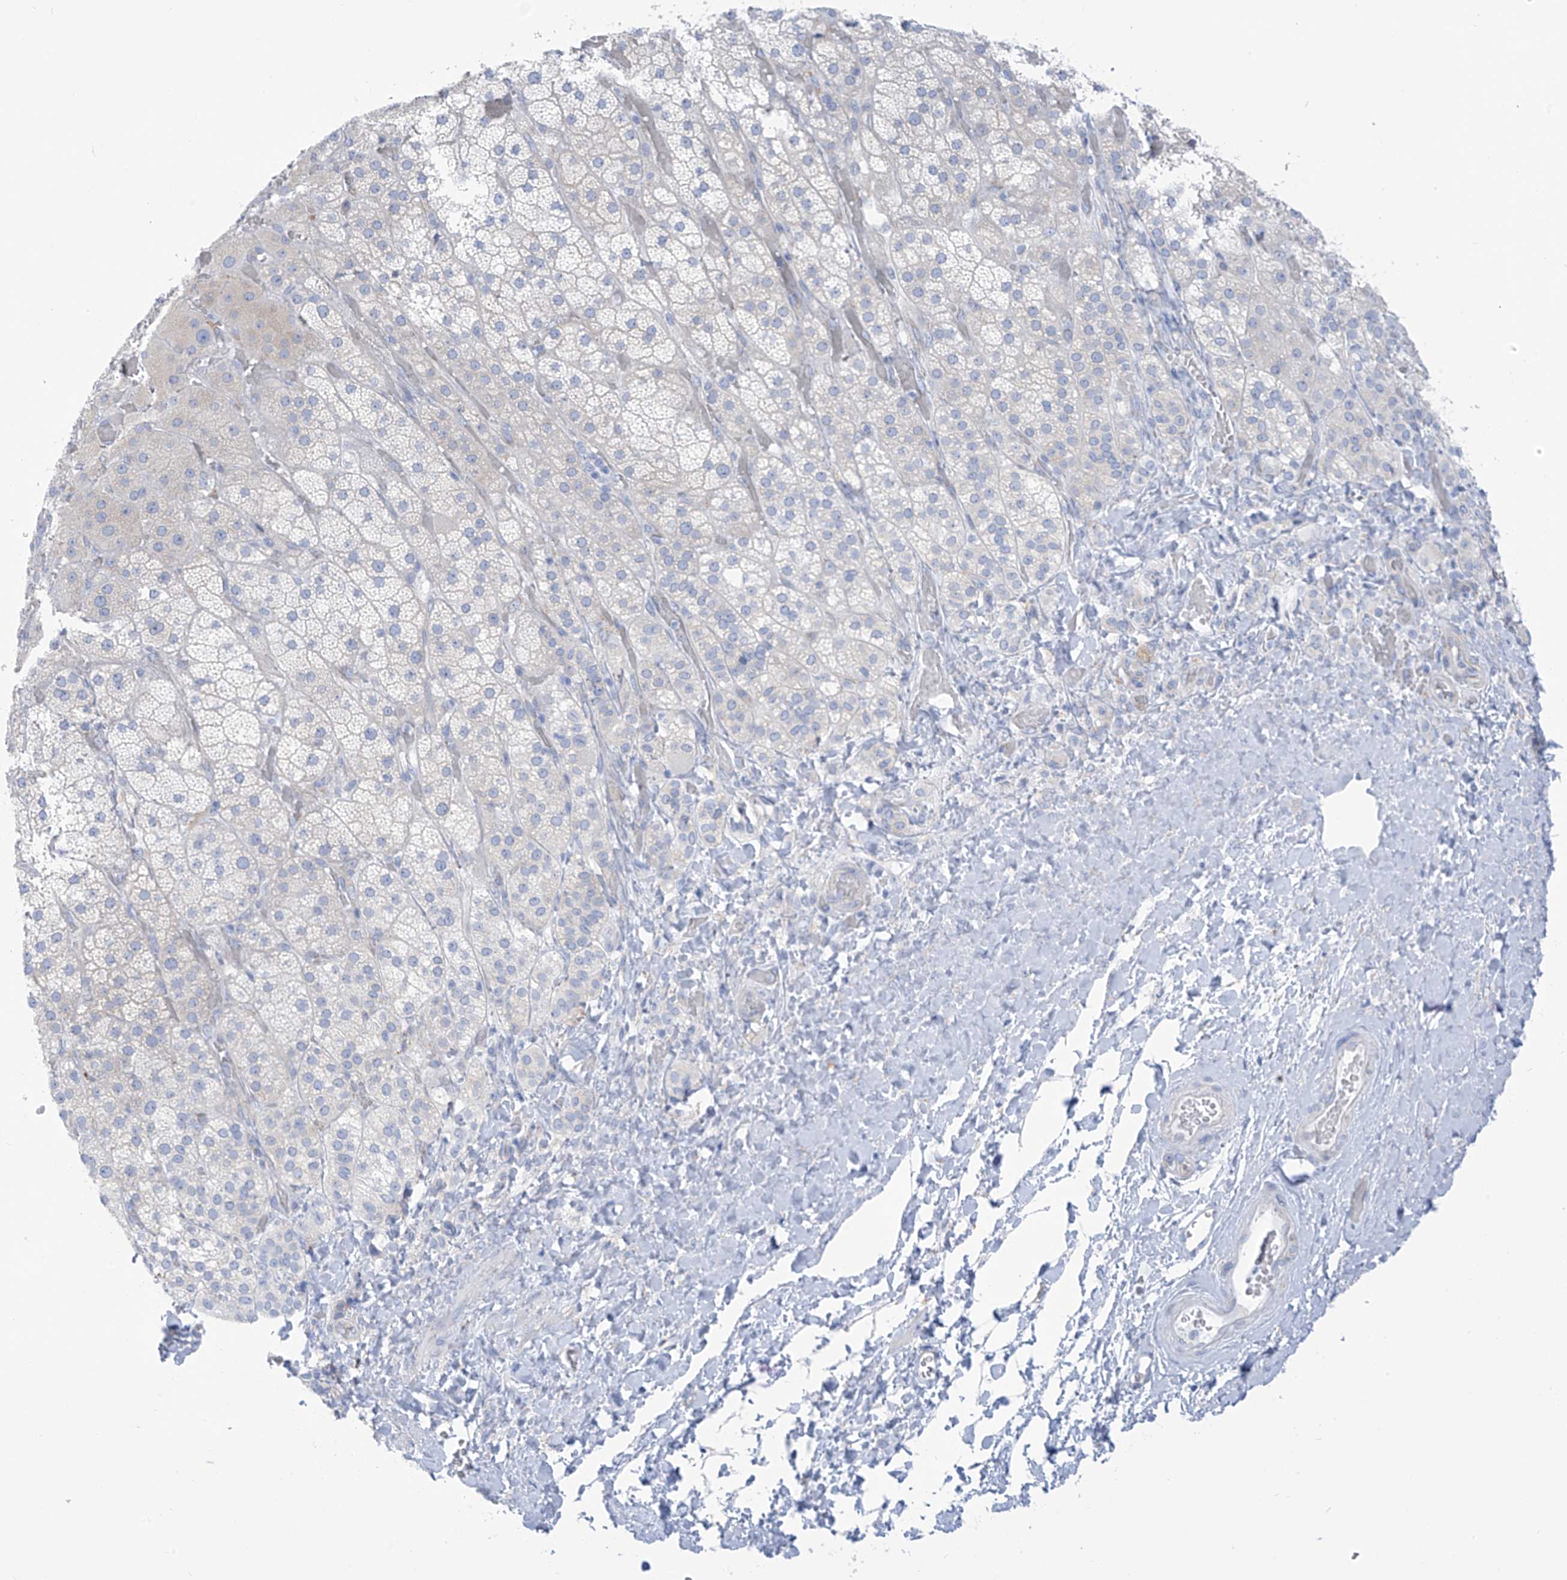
{"staining": {"intensity": "negative", "quantity": "none", "location": "none"}, "tissue": "adrenal gland", "cell_type": "Glandular cells", "image_type": "normal", "snomed": [{"axis": "morphology", "description": "Normal tissue, NOS"}, {"axis": "topography", "description": "Adrenal gland"}], "caption": "This is an IHC histopathology image of unremarkable human adrenal gland. There is no expression in glandular cells.", "gene": "RCN2", "patient": {"sex": "male", "age": 57}}